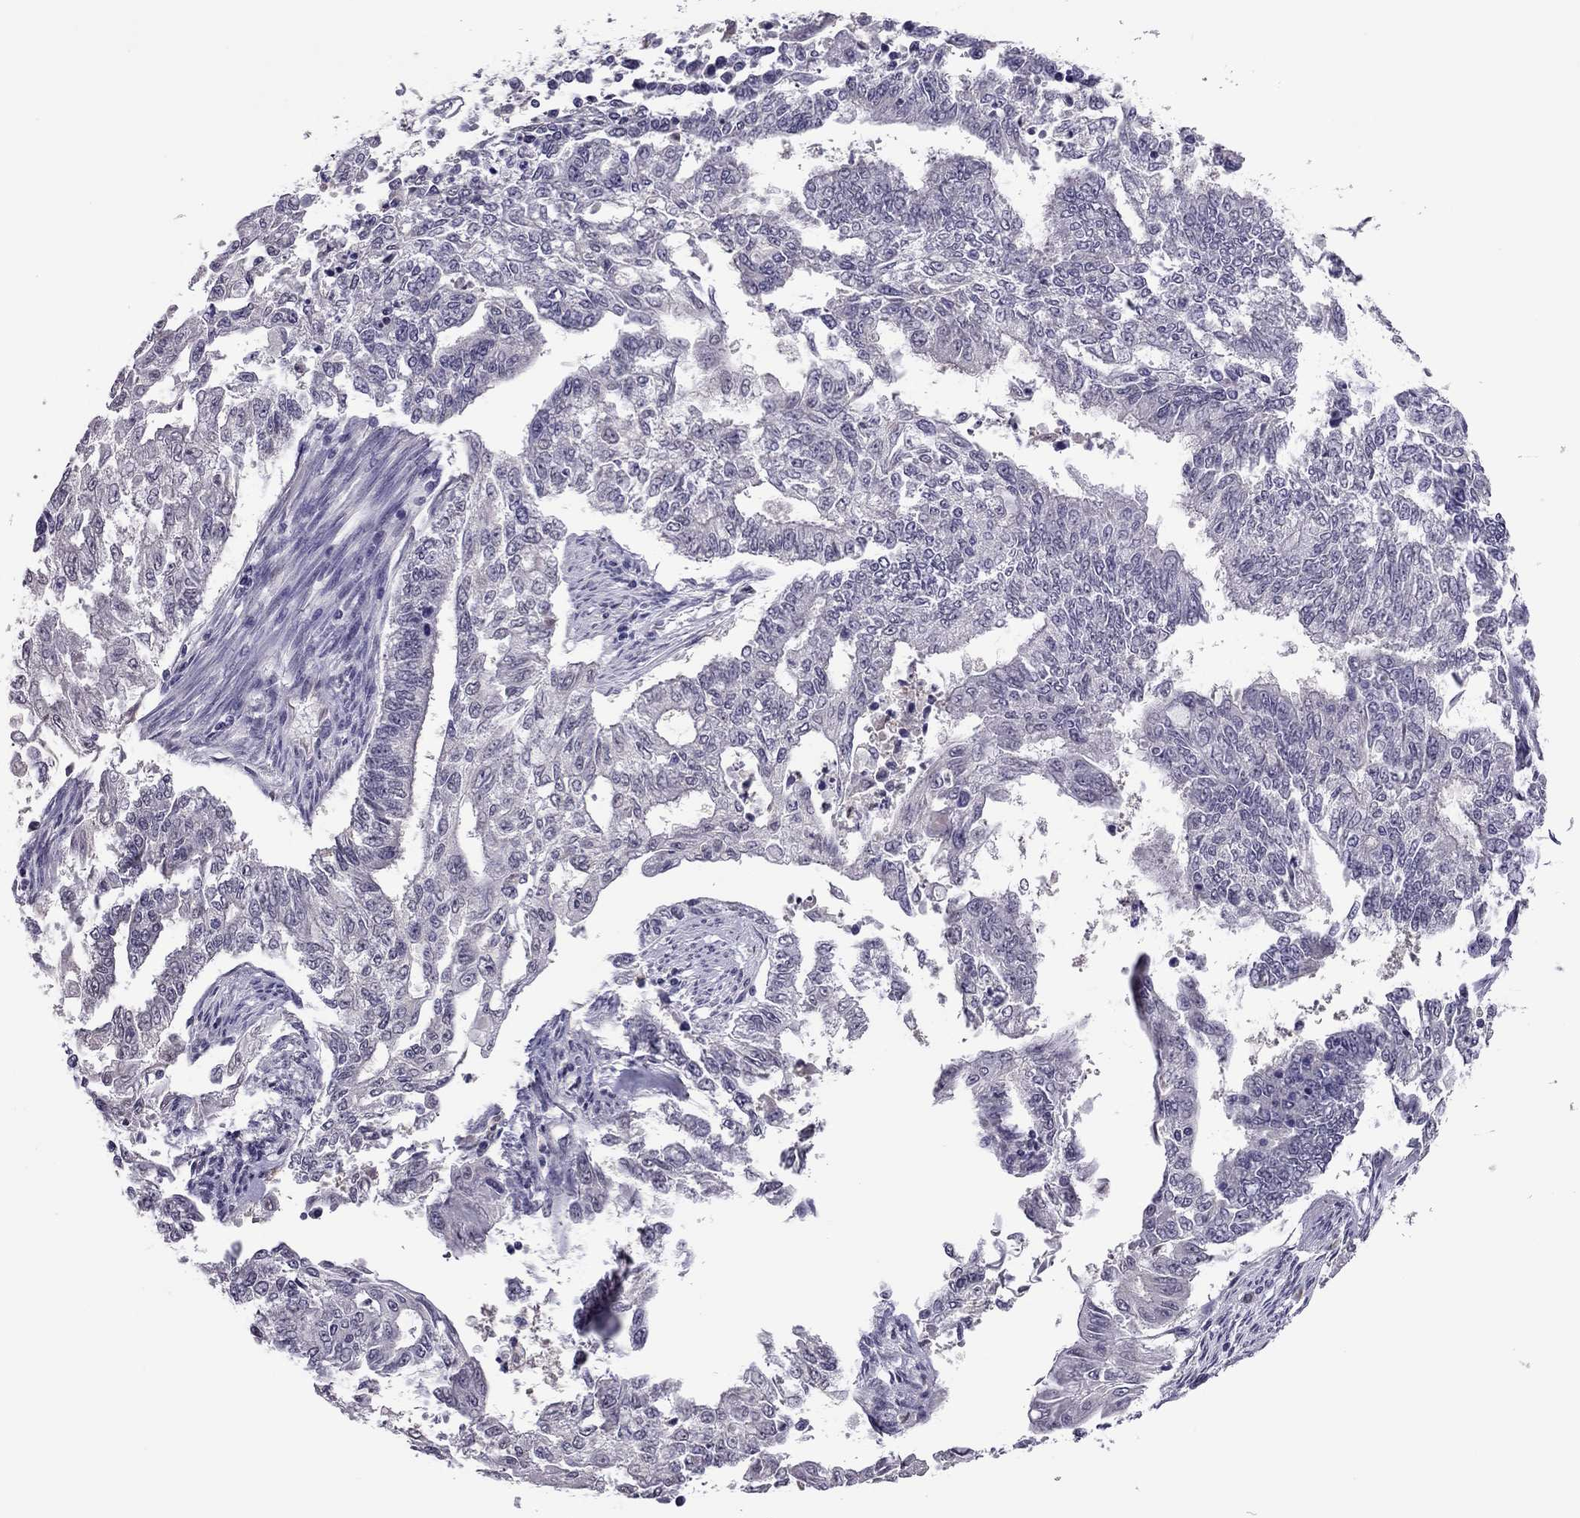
{"staining": {"intensity": "negative", "quantity": "none", "location": "none"}, "tissue": "endometrial cancer", "cell_type": "Tumor cells", "image_type": "cancer", "snomed": [{"axis": "morphology", "description": "Adenocarcinoma, NOS"}, {"axis": "topography", "description": "Uterus"}], "caption": "Endometrial cancer stained for a protein using immunohistochemistry reveals no expression tumor cells.", "gene": "SPINT3", "patient": {"sex": "female", "age": 59}}